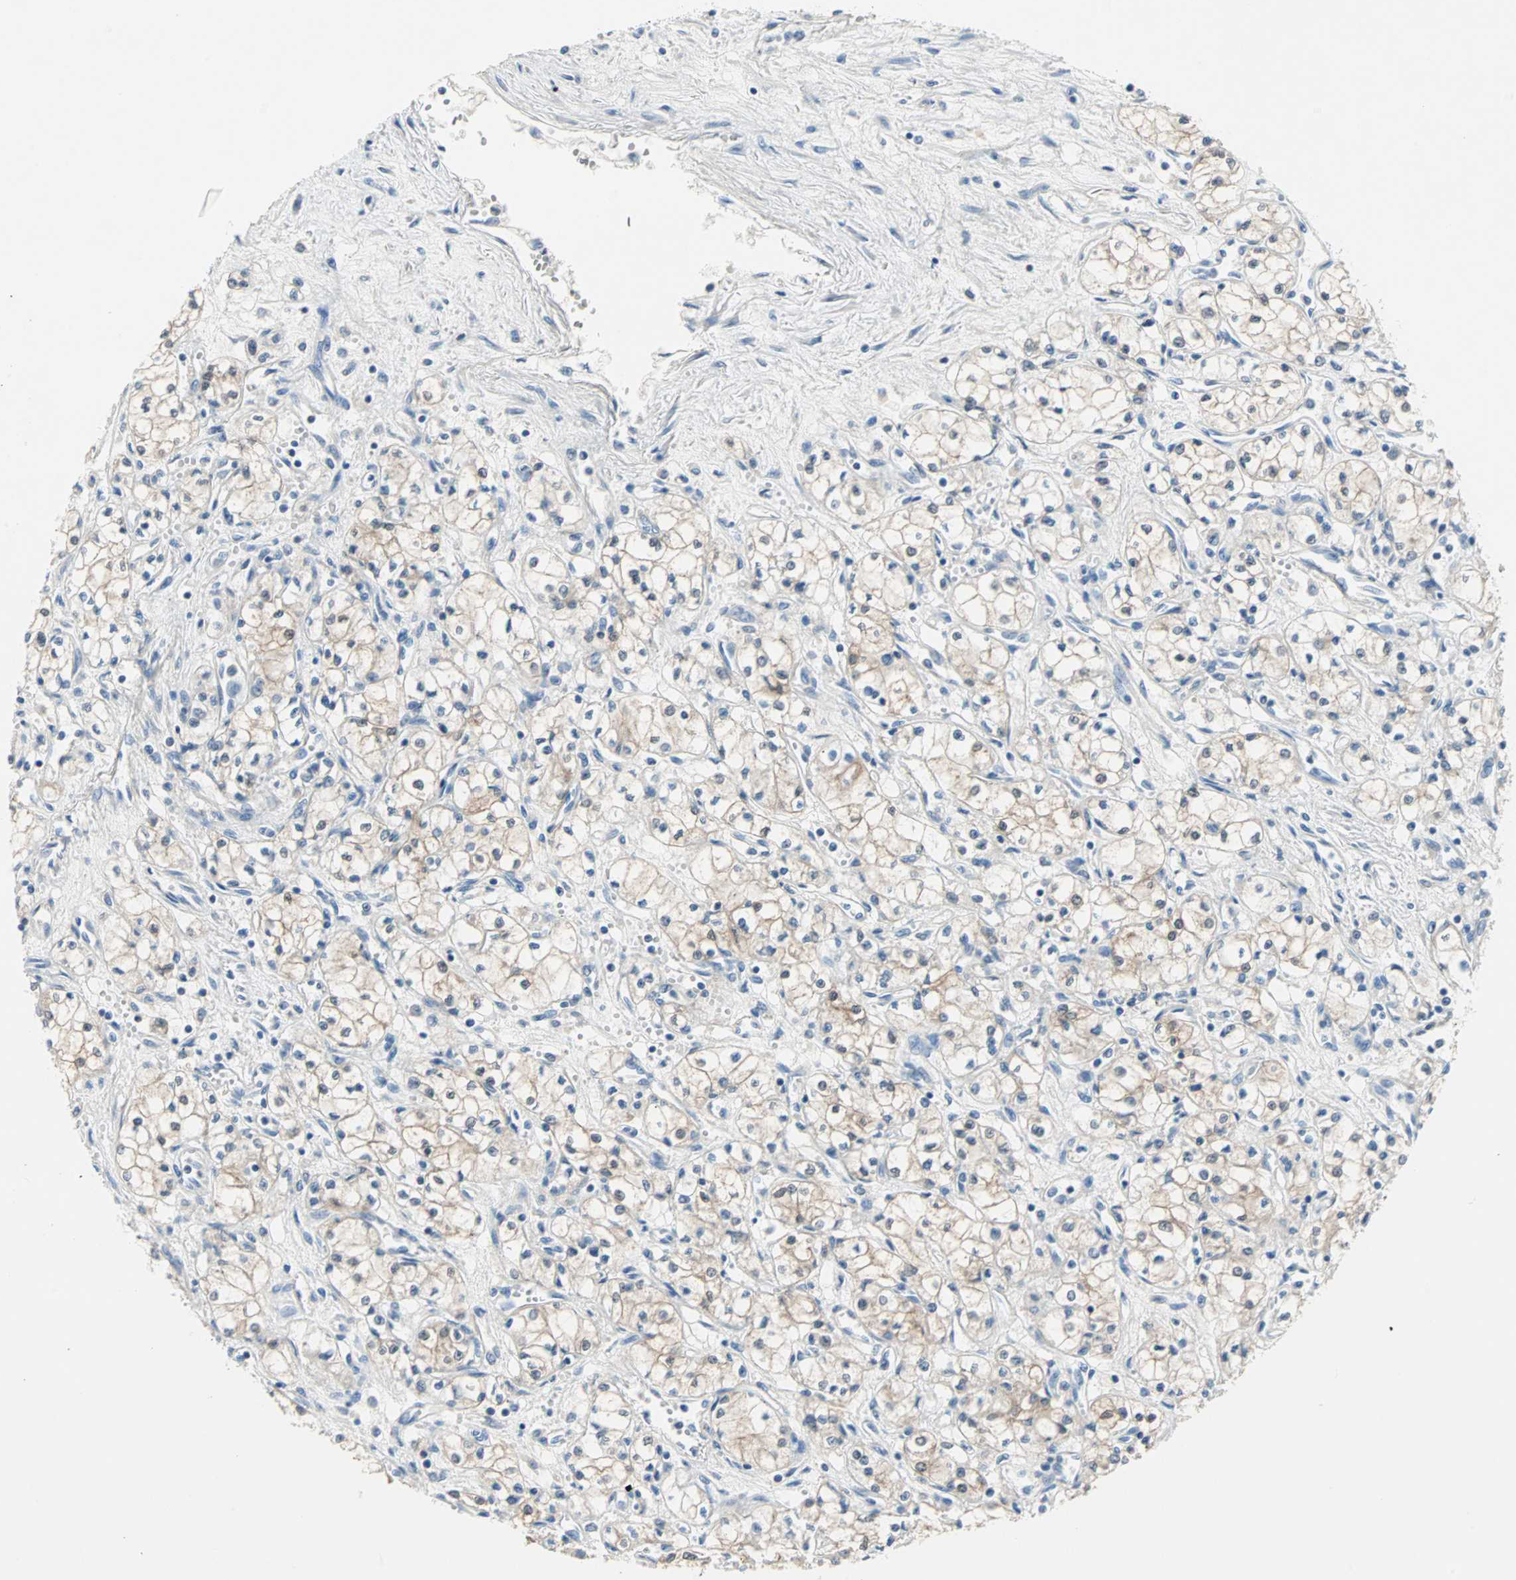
{"staining": {"intensity": "weak", "quantity": "25%-75%", "location": "cytoplasmic/membranous"}, "tissue": "renal cancer", "cell_type": "Tumor cells", "image_type": "cancer", "snomed": [{"axis": "morphology", "description": "Normal tissue, NOS"}, {"axis": "morphology", "description": "Adenocarcinoma, NOS"}, {"axis": "topography", "description": "Kidney"}], "caption": "Approximately 25%-75% of tumor cells in renal adenocarcinoma display weak cytoplasmic/membranous protein positivity as visualized by brown immunohistochemical staining.", "gene": "MPI", "patient": {"sex": "male", "age": 59}}